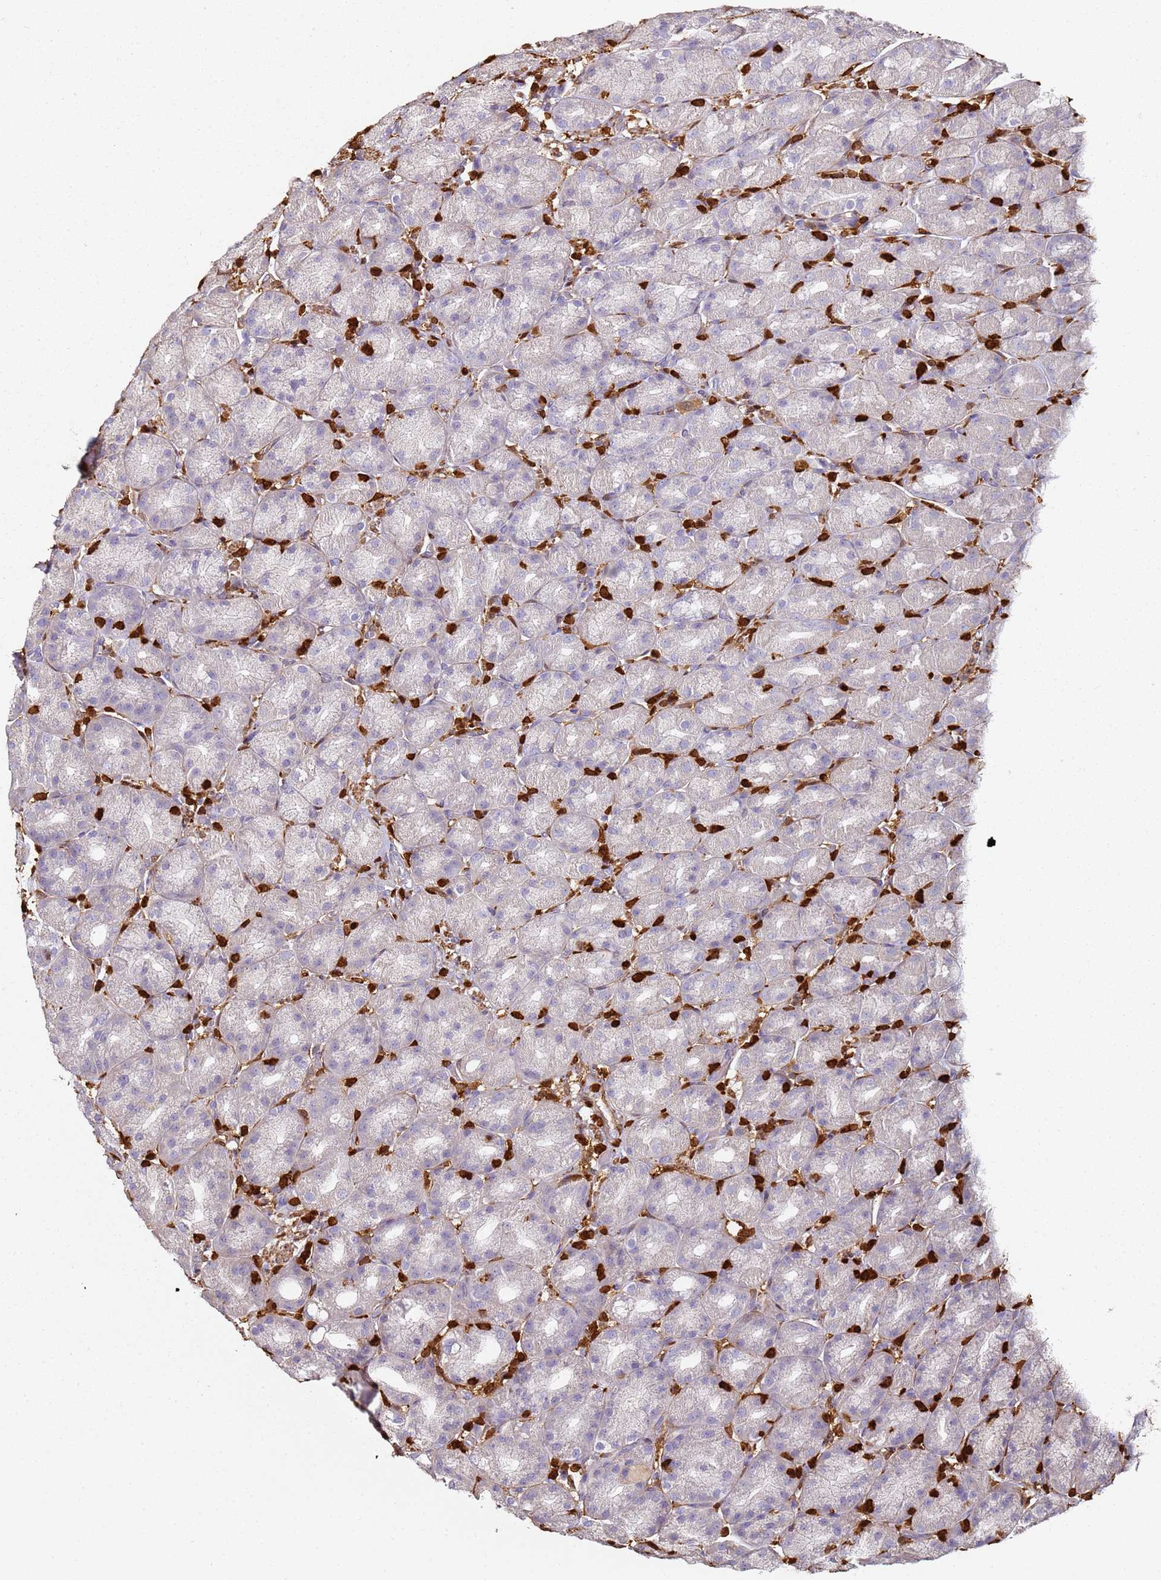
{"staining": {"intensity": "negative", "quantity": "none", "location": "none"}, "tissue": "stomach", "cell_type": "Glandular cells", "image_type": "normal", "snomed": [{"axis": "morphology", "description": "Normal tissue, NOS"}, {"axis": "topography", "description": "Stomach, upper"}, {"axis": "topography", "description": "Stomach"}], "caption": "An image of stomach stained for a protein reveals no brown staining in glandular cells. (DAB (3,3'-diaminobenzidine) immunohistochemistry, high magnification).", "gene": "S100A4", "patient": {"sex": "male", "age": 68}}